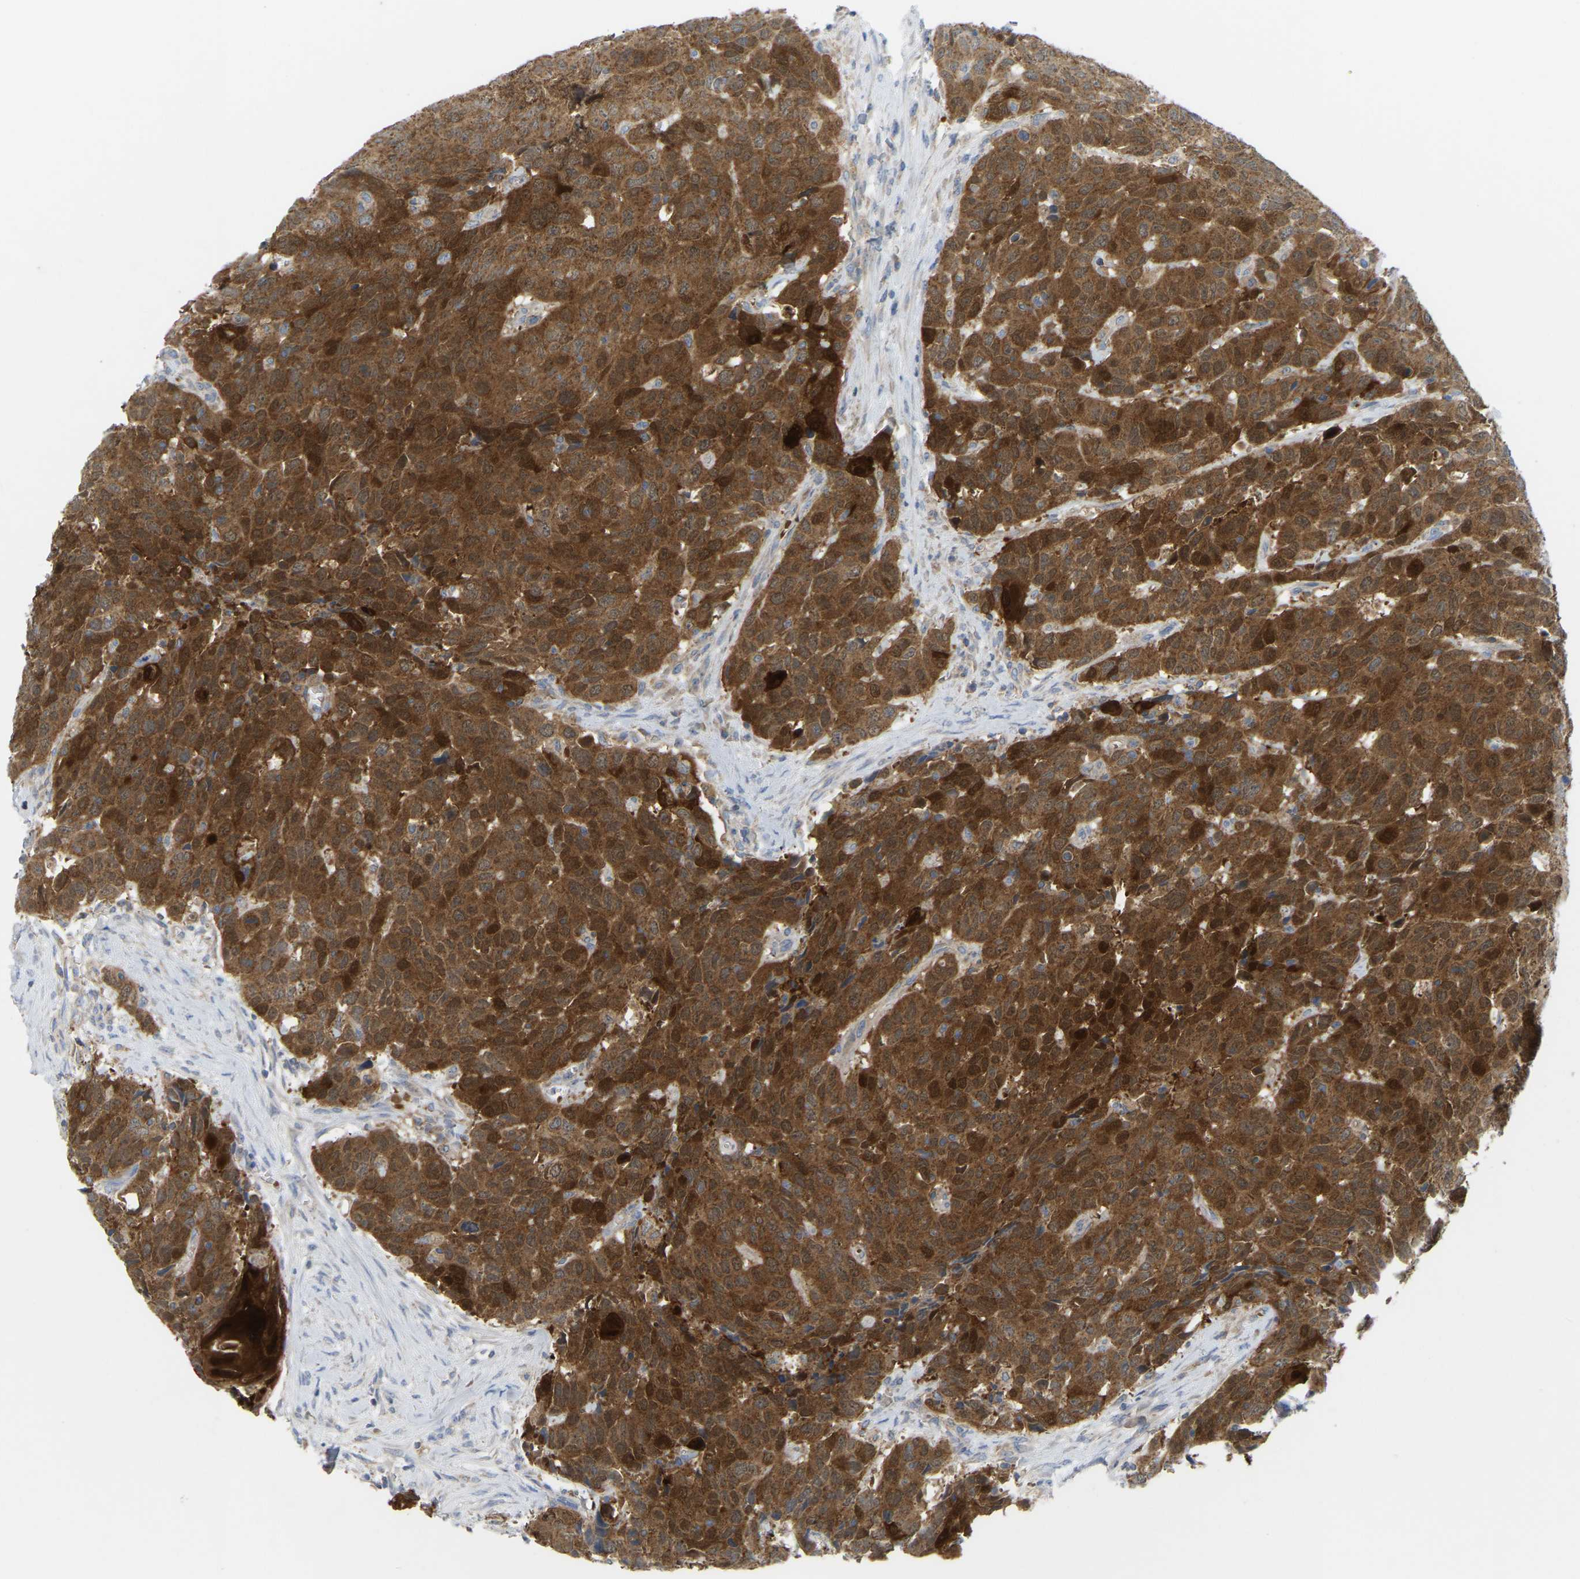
{"staining": {"intensity": "moderate", "quantity": ">75%", "location": "cytoplasmic/membranous"}, "tissue": "head and neck cancer", "cell_type": "Tumor cells", "image_type": "cancer", "snomed": [{"axis": "morphology", "description": "Squamous cell carcinoma, NOS"}, {"axis": "topography", "description": "Head-Neck"}], "caption": "Head and neck cancer (squamous cell carcinoma) stained with DAB IHC displays medium levels of moderate cytoplasmic/membranous expression in approximately >75% of tumor cells. (Brightfield microscopy of DAB IHC at high magnification).", "gene": "SERPINB5", "patient": {"sex": "male", "age": 66}}